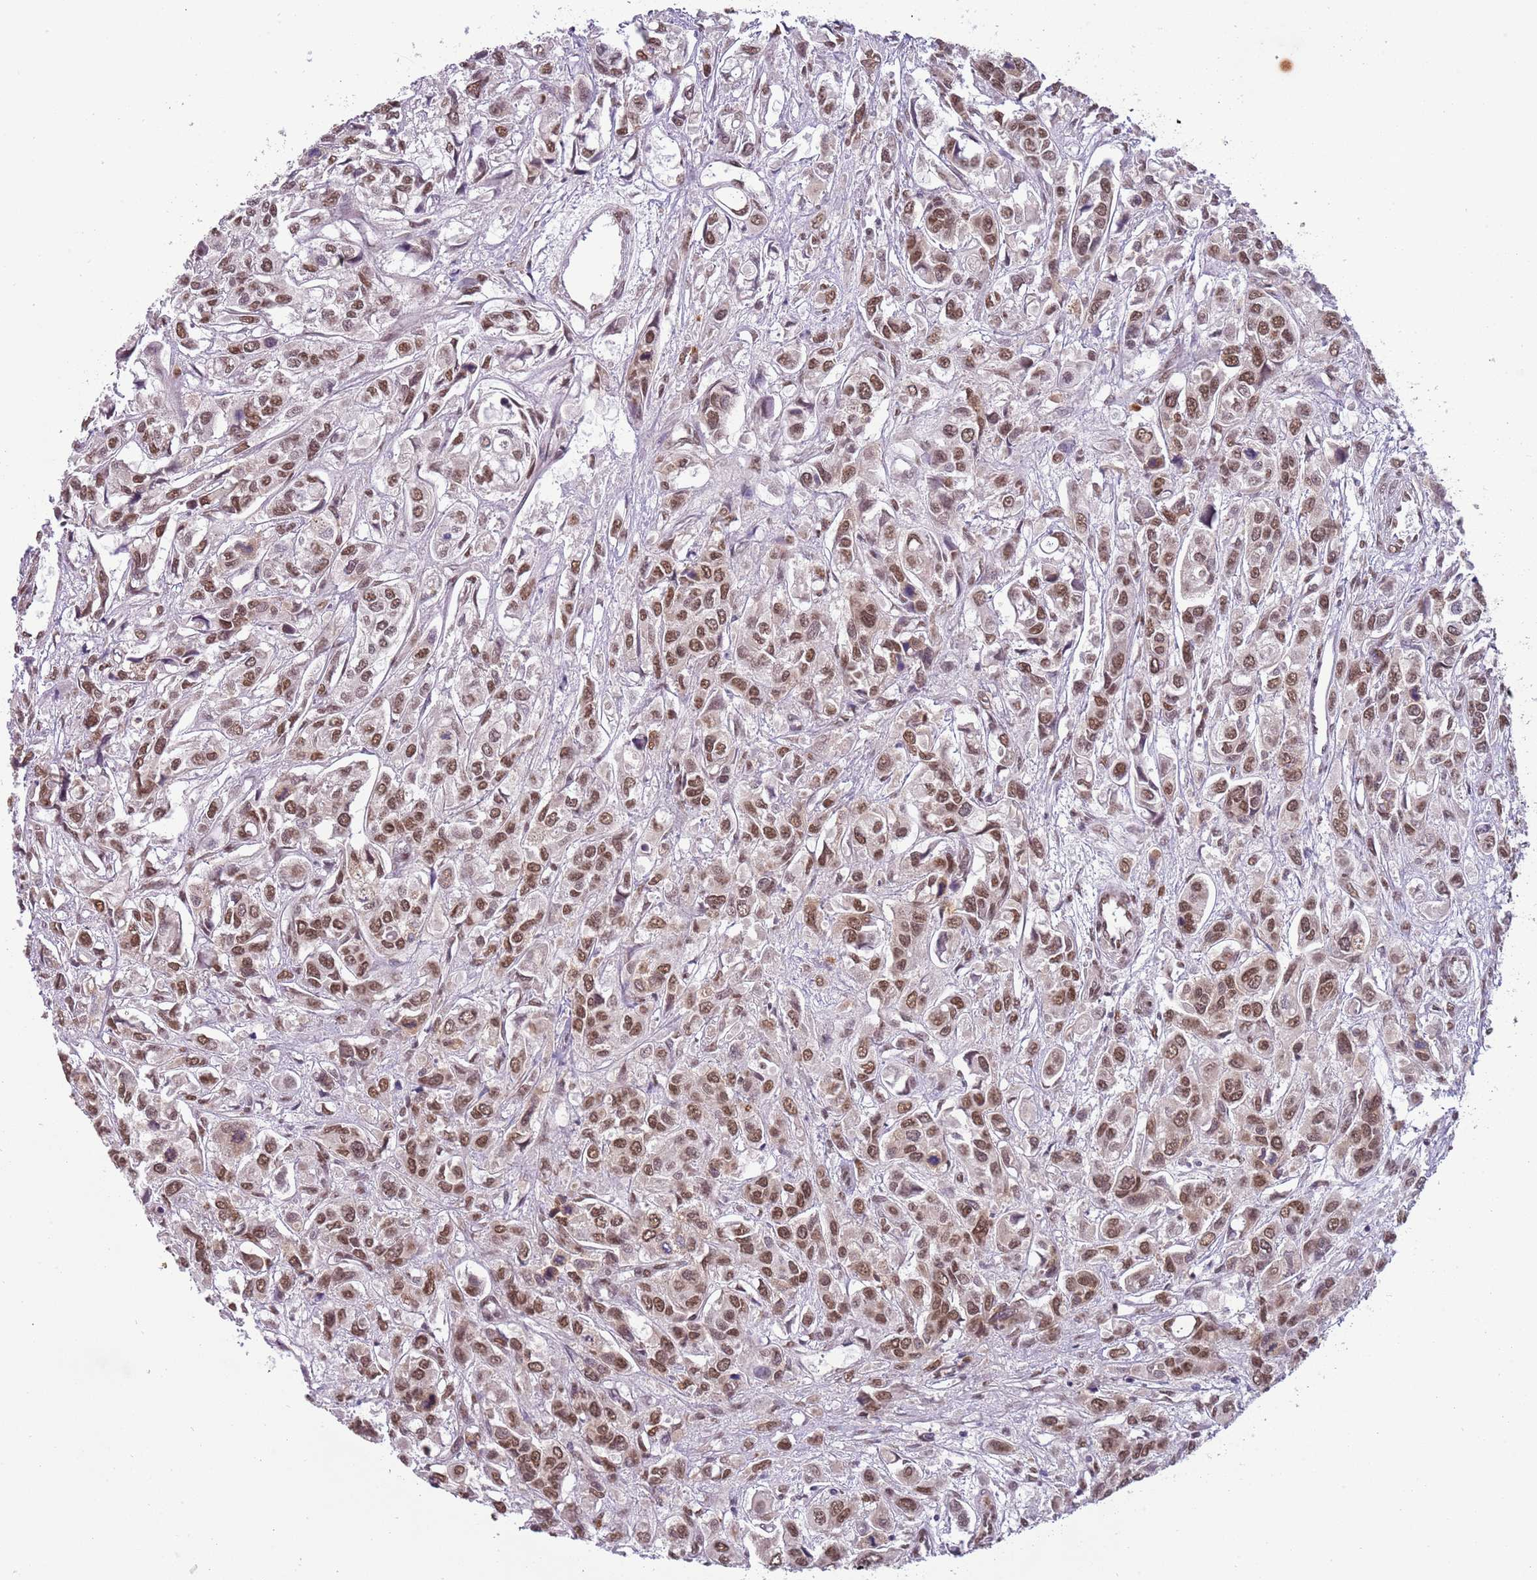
{"staining": {"intensity": "moderate", "quantity": ">75%", "location": "nuclear"}, "tissue": "urothelial cancer", "cell_type": "Tumor cells", "image_type": "cancer", "snomed": [{"axis": "morphology", "description": "Urothelial carcinoma, High grade"}, {"axis": "topography", "description": "Urinary bladder"}], "caption": "Immunohistochemistry (DAB (3,3'-diaminobenzidine)) staining of human high-grade urothelial carcinoma exhibits moderate nuclear protein positivity in about >75% of tumor cells.", "gene": "FAM120AOS", "patient": {"sex": "male", "age": 67}}